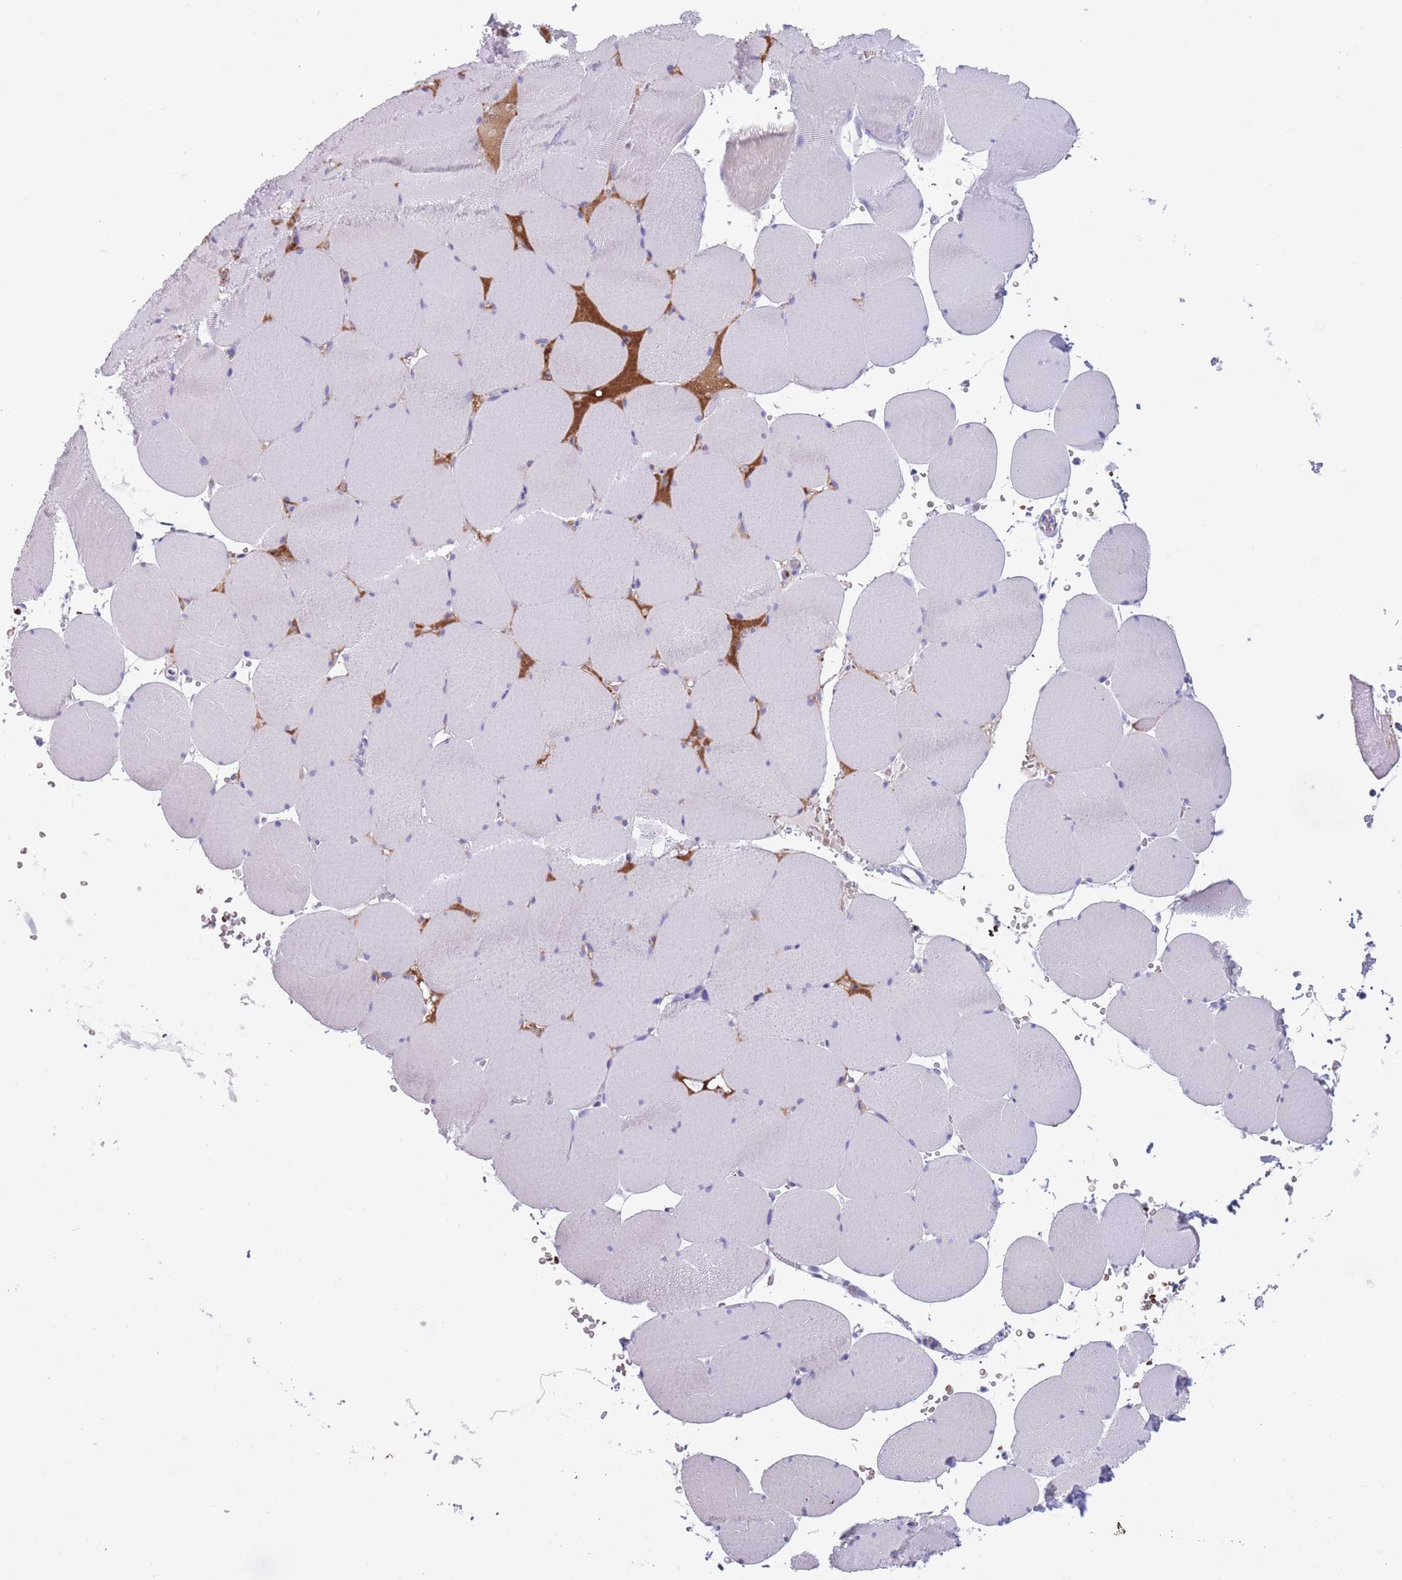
{"staining": {"intensity": "negative", "quantity": "none", "location": "none"}, "tissue": "skeletal muscle", "cell_type": "Myocytes", "image_type": "normal", "snomed": [{"axis": "morphology", "description": "Normal tissue, NOS"}, {"axis": "topography", "description": "Skeletal muscle"}, {"axis": "topography", "description": "Head-Neck"}], "caption": "Immunohistochemistry (IHC) of normal human skeletal muscle demonstrates no positivity in myocytes. Nuclei are stained in blue.", "gene": "OR7C1", "patient": {"sex": "male", "age": 66}}